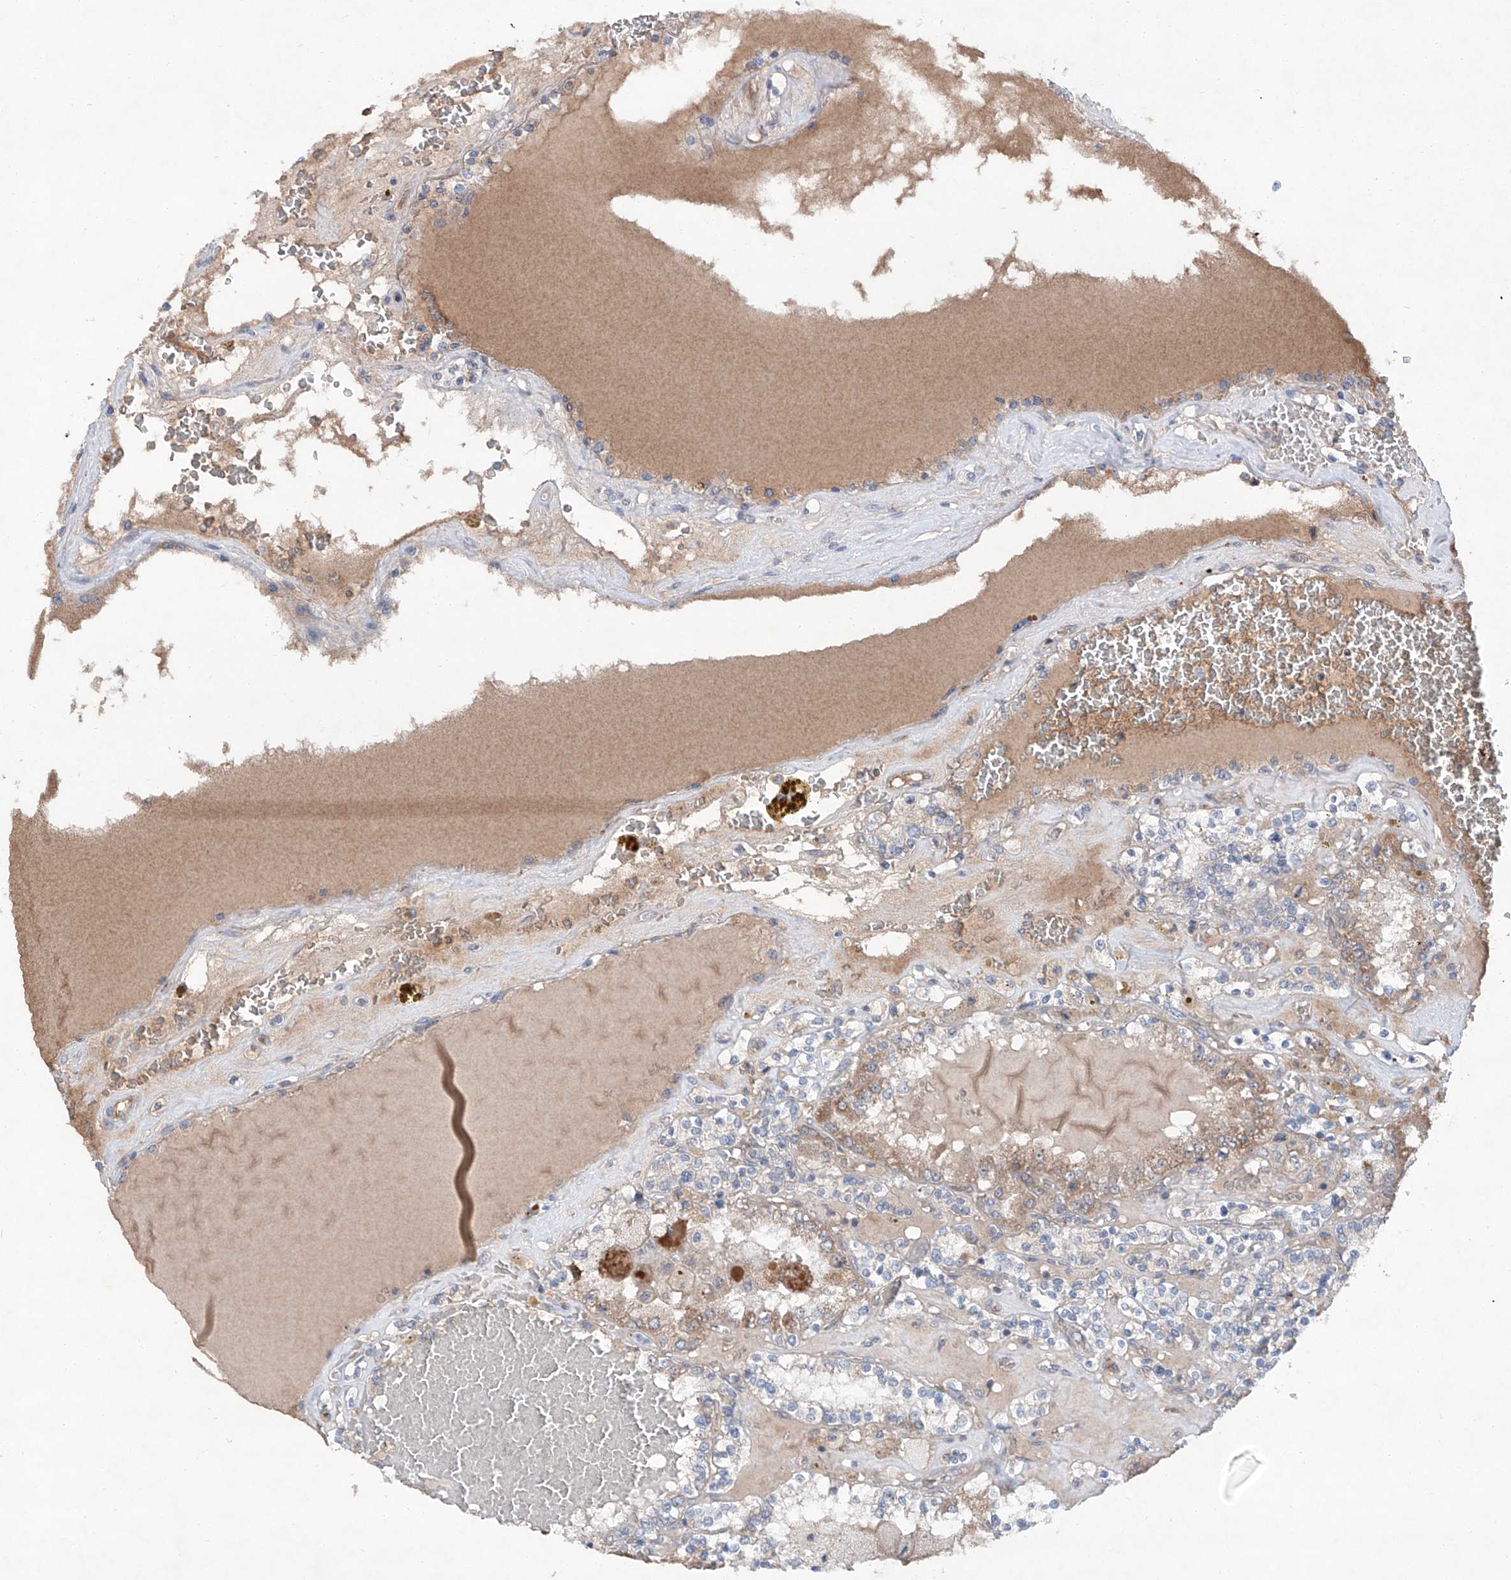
{"staining": {"intensity": "weak", "quantity": "<25%", "location": "cytoplasmic/membranous"}, "tissue": "renal cancer", "cell_type": "Tumor cells", "image_type": "cancer", "snomed": [{"axis": "morphology", "description": "Adenocarcinoma, NOS"}, {"axis": "topography", "description": "Kidney"}], "caption": "There is no significant staining in tumor cells of renal adenocarcinoma.", "gene": "SIX4", "patient": {"sex": "female", "age": 56}}